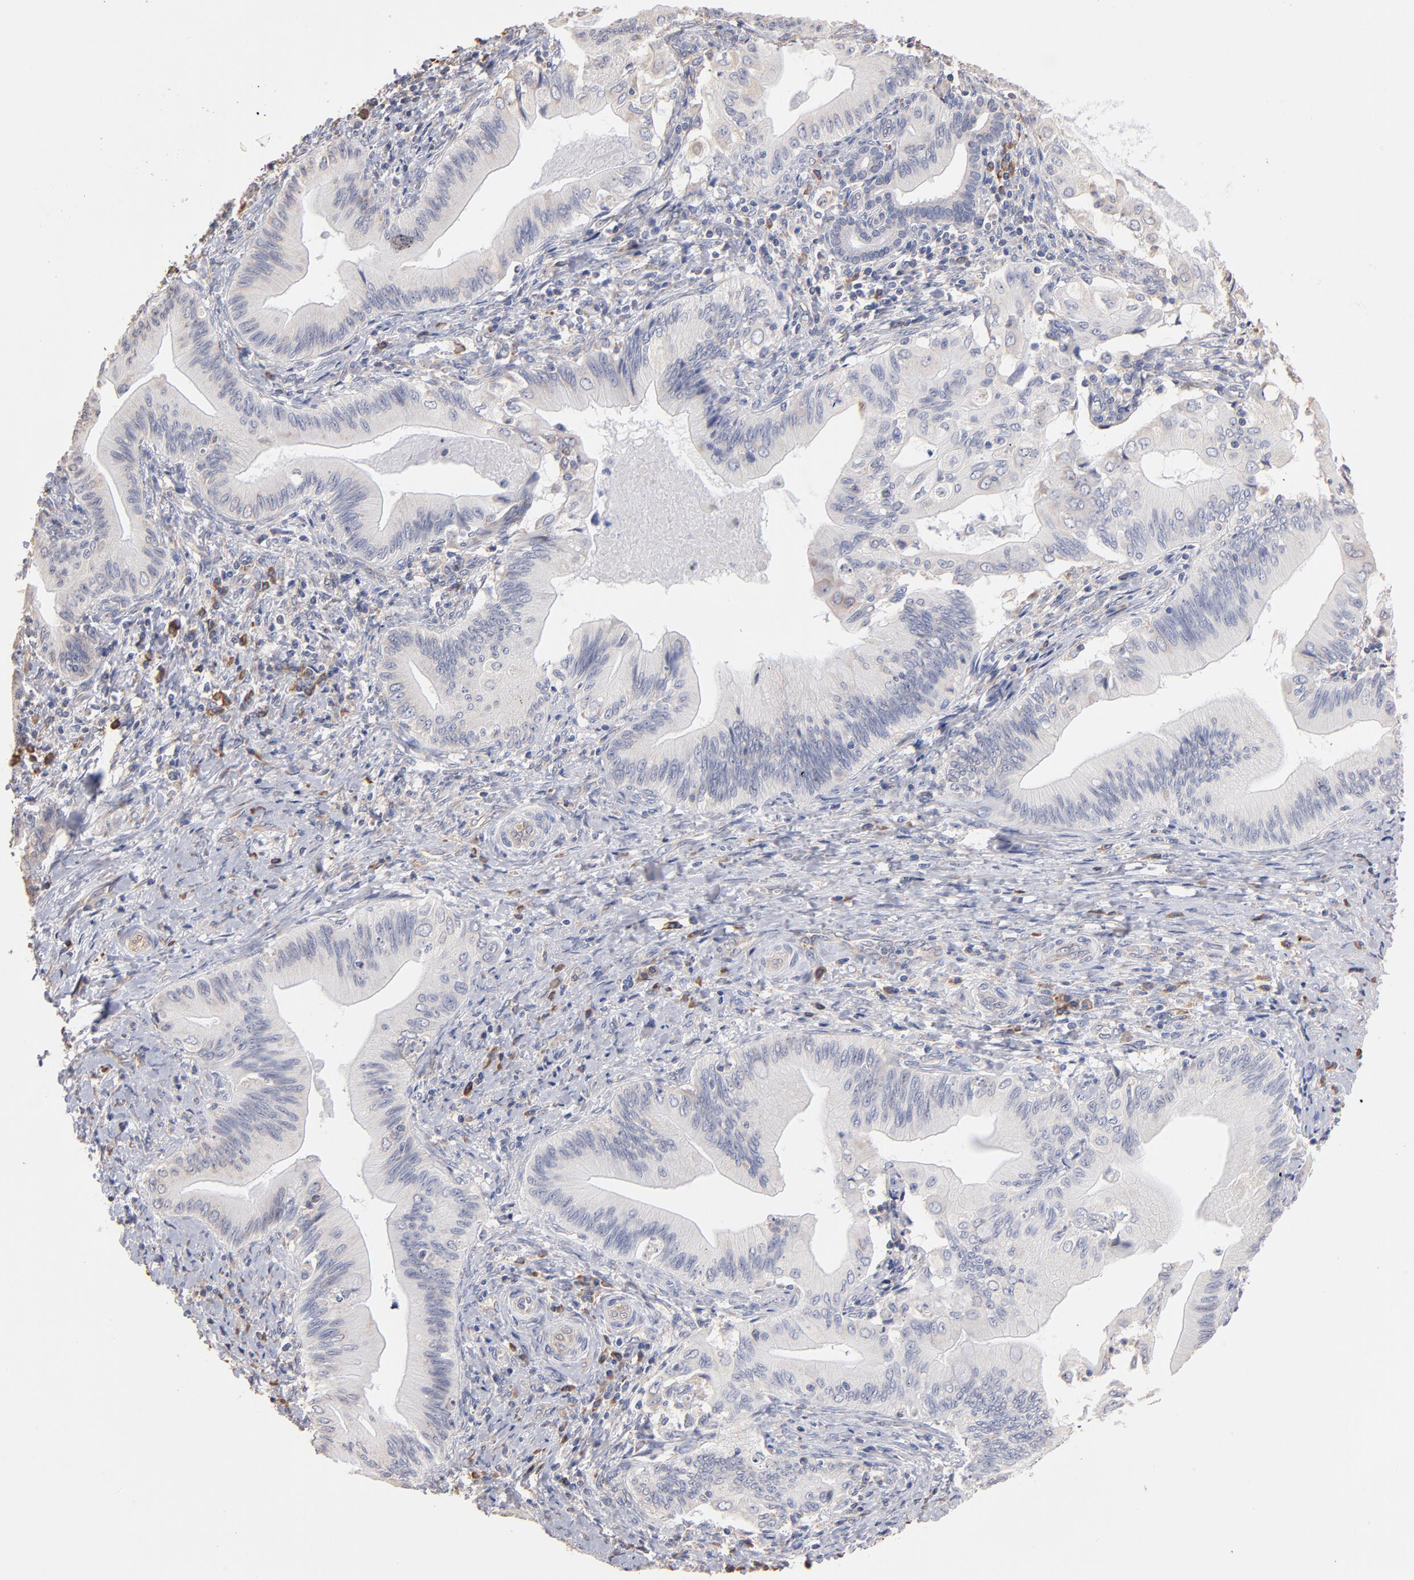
{"staining": {"intensity": "negative", "quantity": "none", "location": "none"}, "tissue": "liver cancer", "cell_type": "Tumor cells", "image_type": "cancer", "snomed": [{"axis": "morphology", "description": "Cholangiocarcinoma"}, {"axis": "topography", "description": "Liver"}], "caption": "Immunohistochemistry photomicrograph of human cholangiocarcinoma (liver) stained for a protein (brown), which shows no staining in tumor cells. (Immunohistochemistry, brightfield microscopy, high magnification).", "gene": "RPL9", "patient": {"sex": "male", "age": 58}}